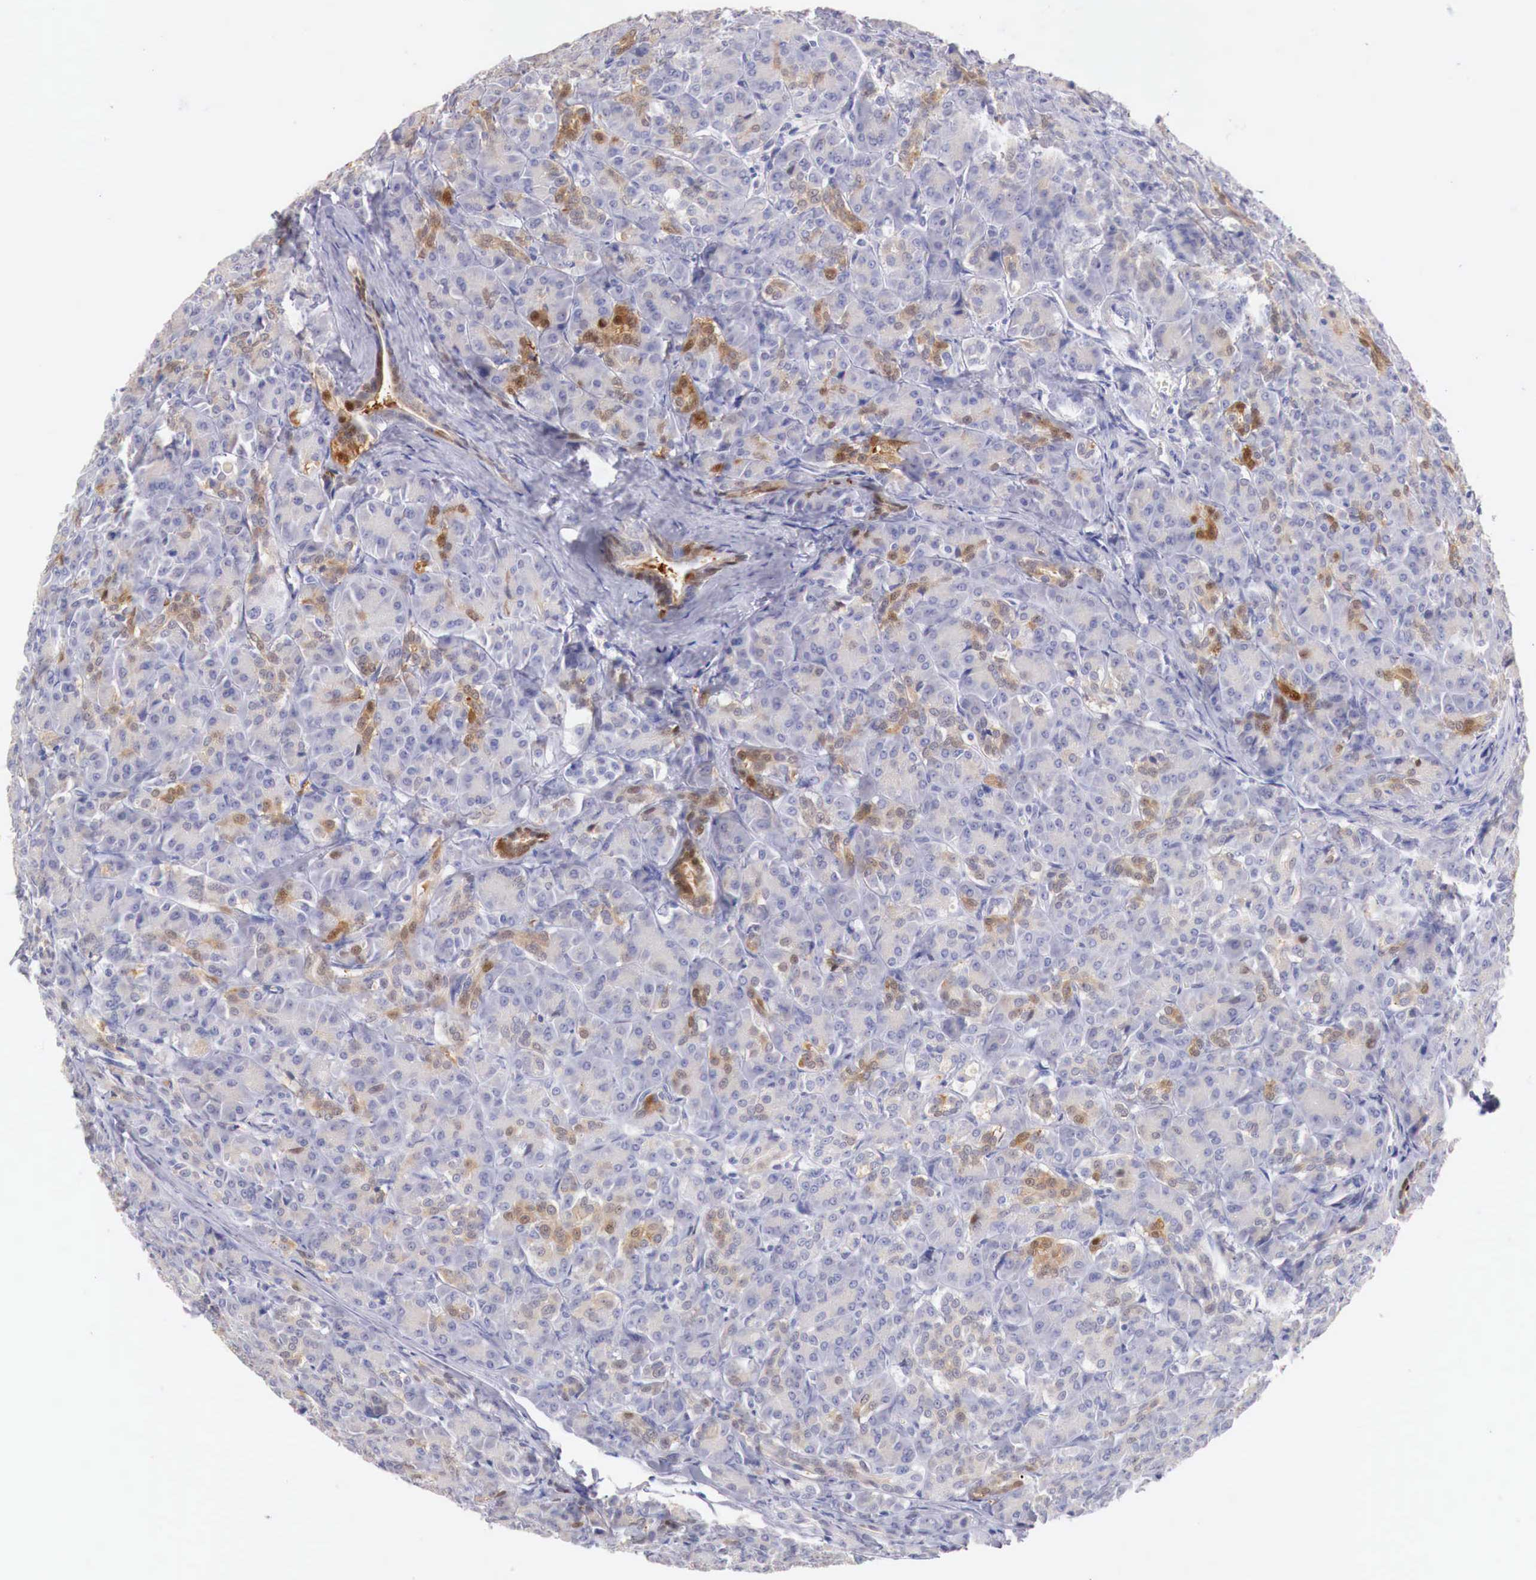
{"staining": {"intensity": "moderate", "quantity": "25%-75%", "location": "cytoplasmic/membranous,nuclear"}, "tissue": "pancreas", "cell_type": "Exocrine glandular cells", "image_type": "normal", "snomed": [{"axis": "morphology", "description": "Normal tissue, NOS"}, {"axis": "topography", "description": "Lymph node"}, {"axis": "topography", "description": "Pancreas"}], "caption": "Pancreas stained for a protein (brown) exhibits moderate cytoplasmic/membranous,nuclear positive staining in approximately 25%-75% of exocrine glandular cells.", "gene": "ITIH6", "patient": {"sex": "male", "age": 59}}